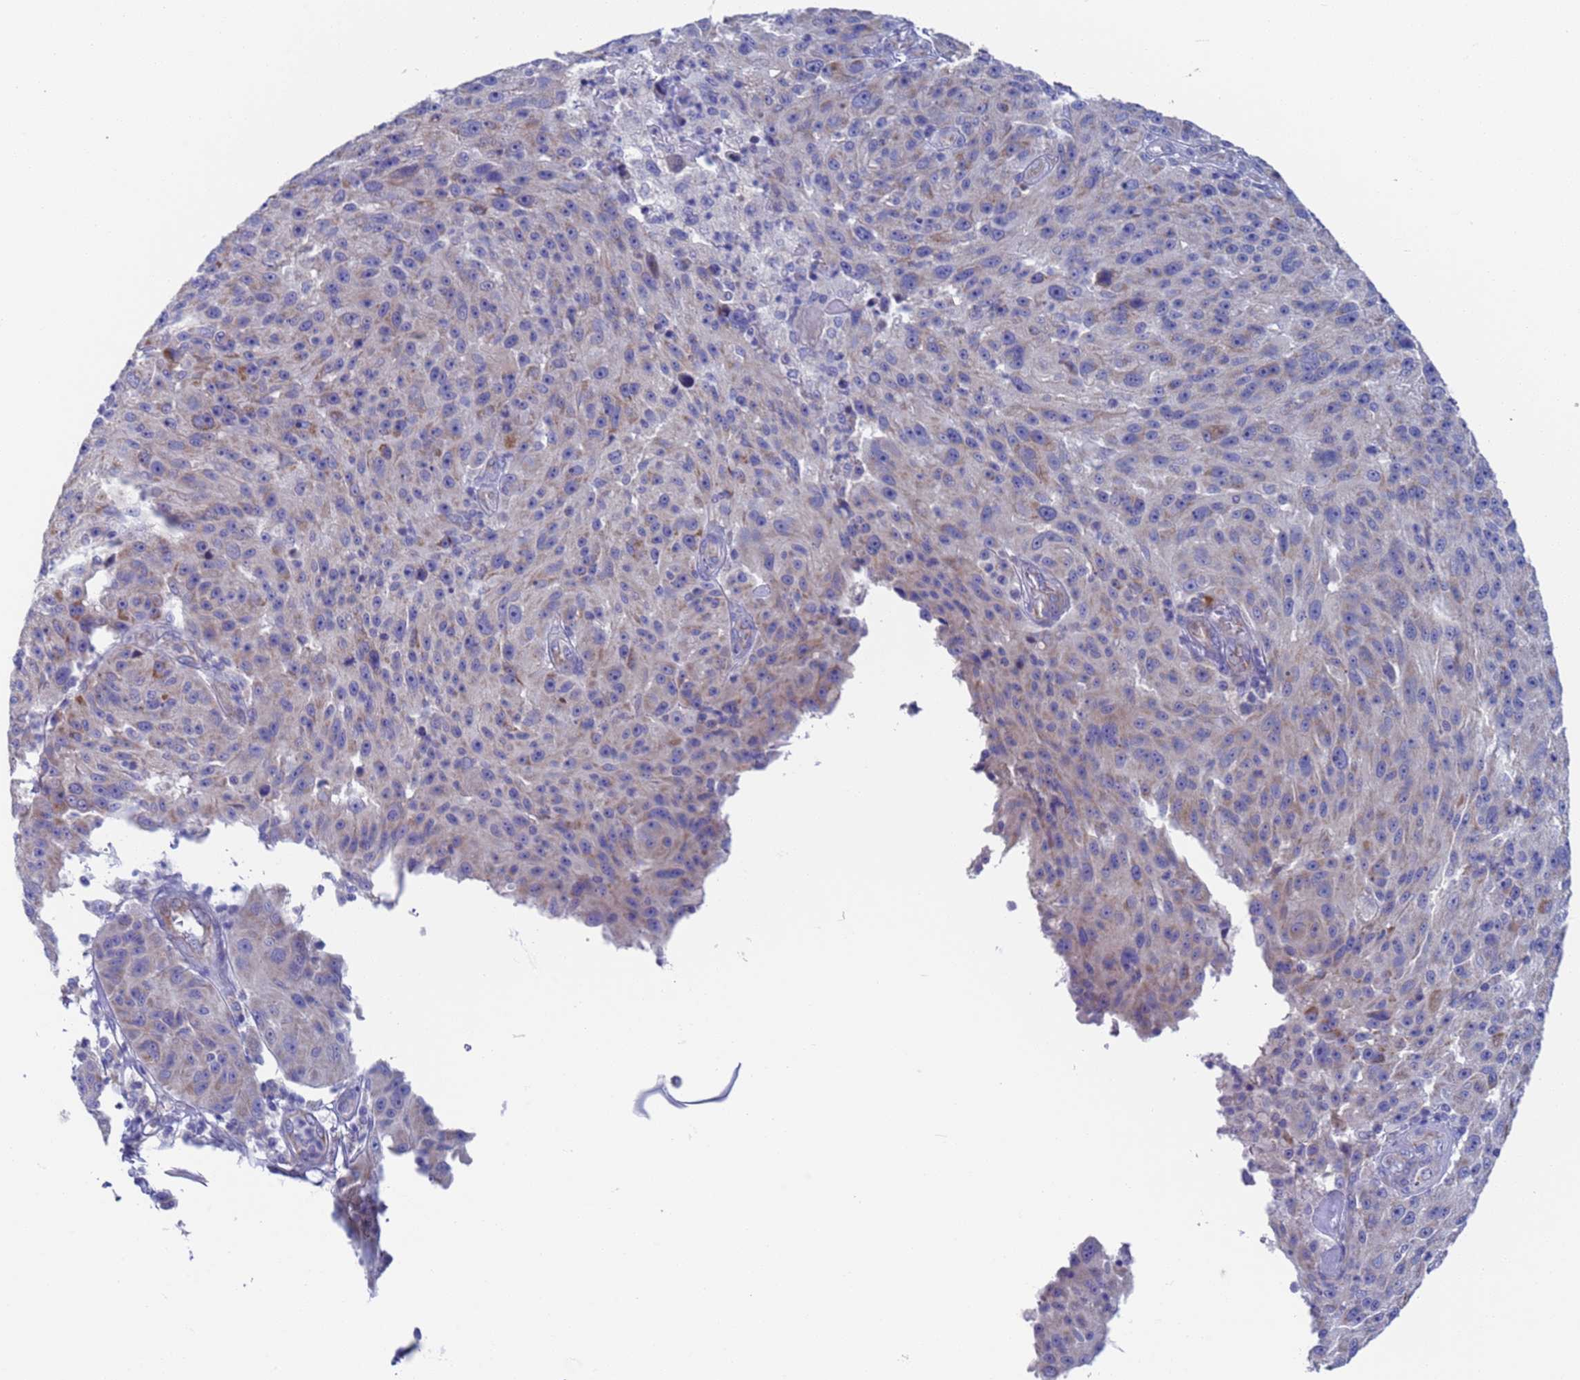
{"staining": {"intensity": "weak", "quantity": "<25%", "location": "cytoplasmic/membranous"}, "tissue": "melanoma", "cell_type": "Tumor cells", "image_type": "cancer", "snomed": [{"axis": "morphology", "description": "Malignant melanoma, NOS"}, {"axis": "topography", "description": "Skin"}], "caption": "Tumor cells show no significant staining in malignant melanoma. The staining was performed using DAB (3,3'-diaminobenzidine) to visualize the protein expression in brown, while the nuclei were stained in blue with hematoxylin (Magnification: 20x).", "gene": "PET117", "patient": {"sex": "male", "age": 53}}